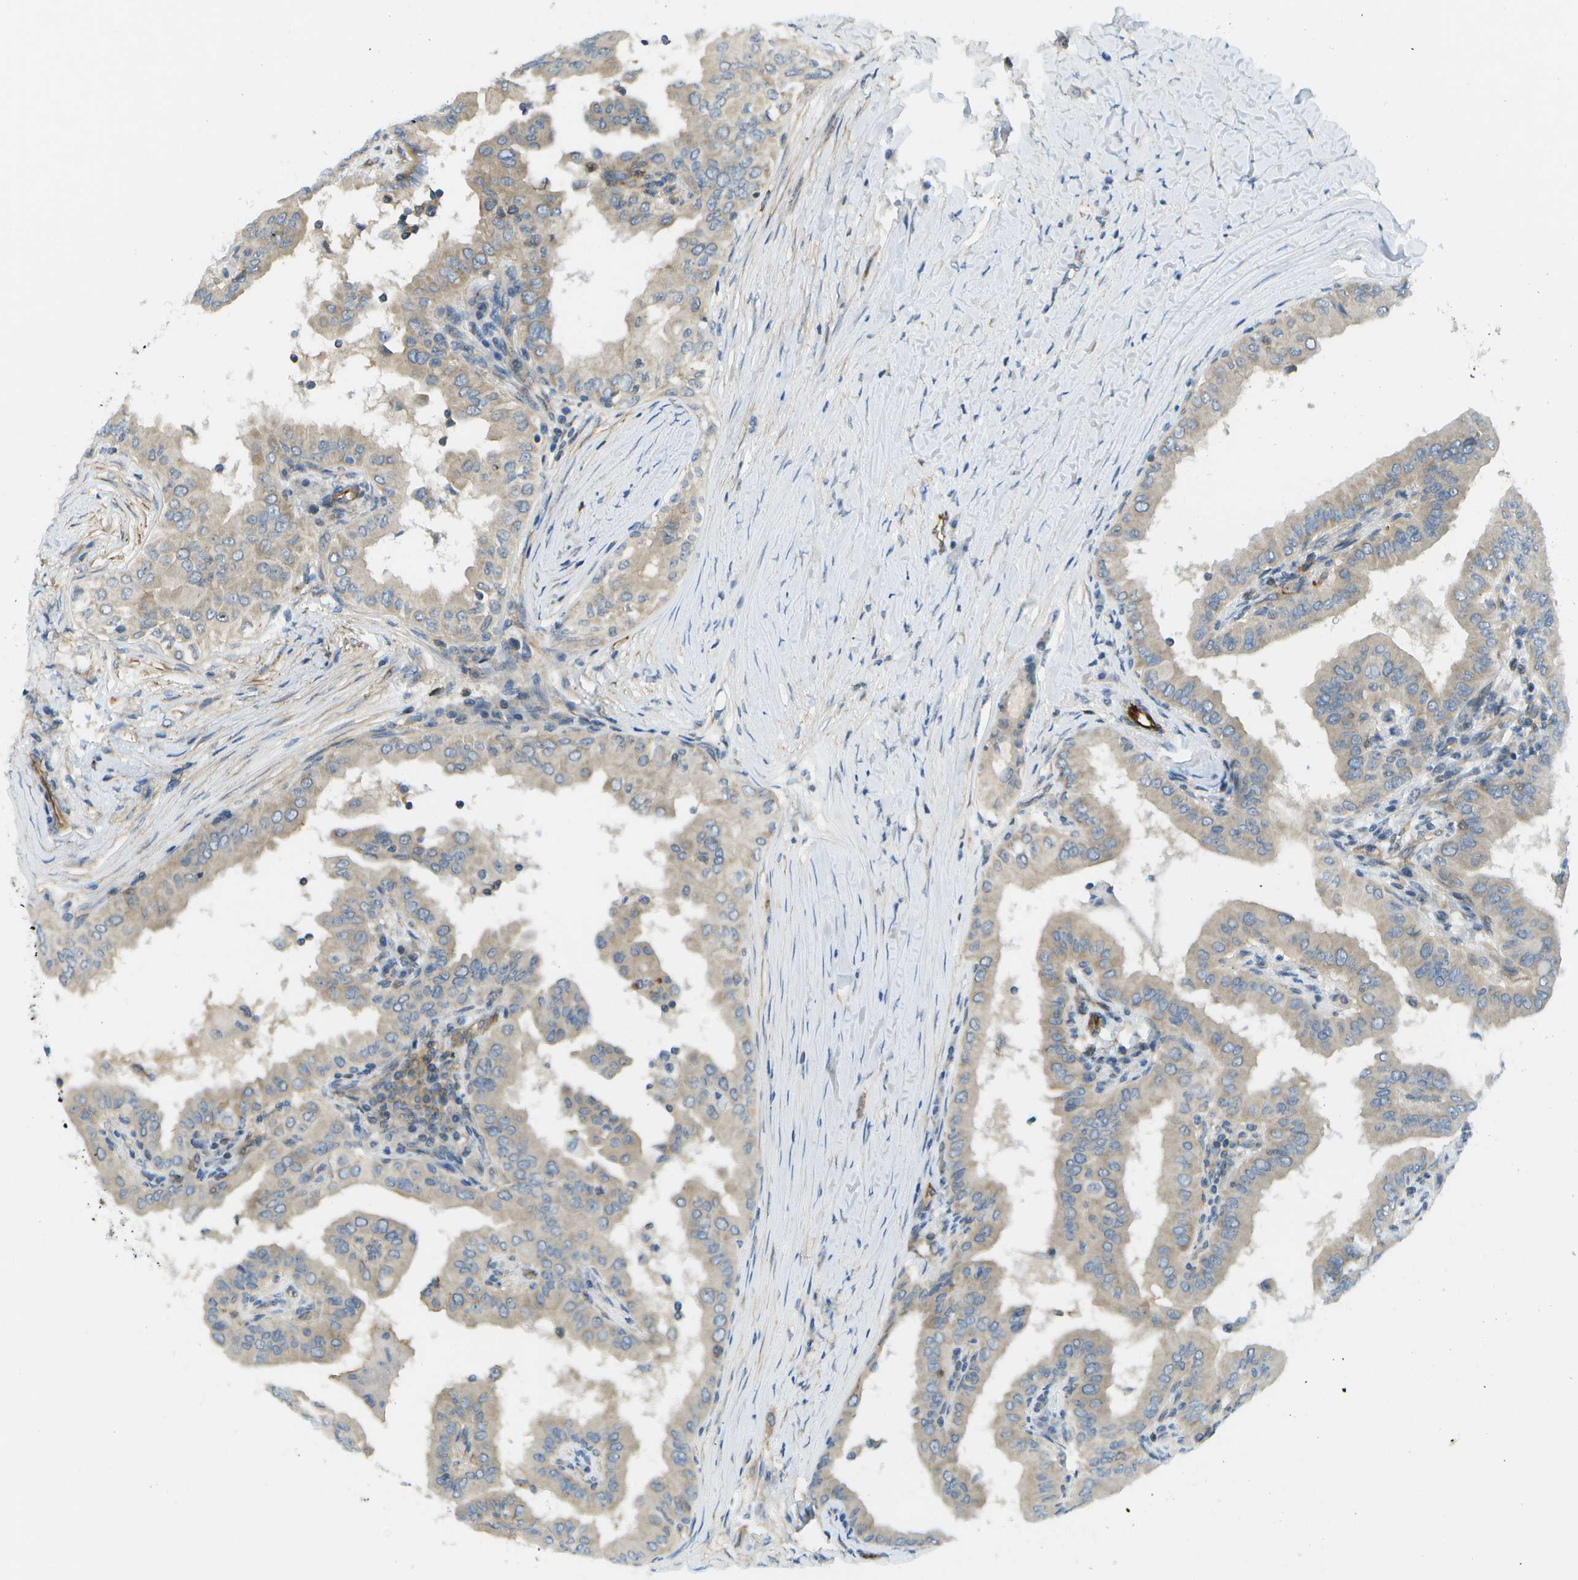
{"staining": {"intensity": "weak", "quantity": ">75%", "location": "cytoplasmic/membranous"}, "tissue": "thyroid cancer", "cell_type": "Tumor cells", "image_type": "cancer", "snomed": [{"axis": "morphology", "description": "Papillary adenocarcinoma, NOS"}, {"axis": "topography", "description": "Thyroid gland"}], "caption": "Tumor cells reveal low levels of weak cytoplasmic/membranous positivity in approximately >75% of cells in human thyroid papillary adenocarcinoma.", "gene": "KIAA0040", "patient": {"sex": "male", "age": 33}}